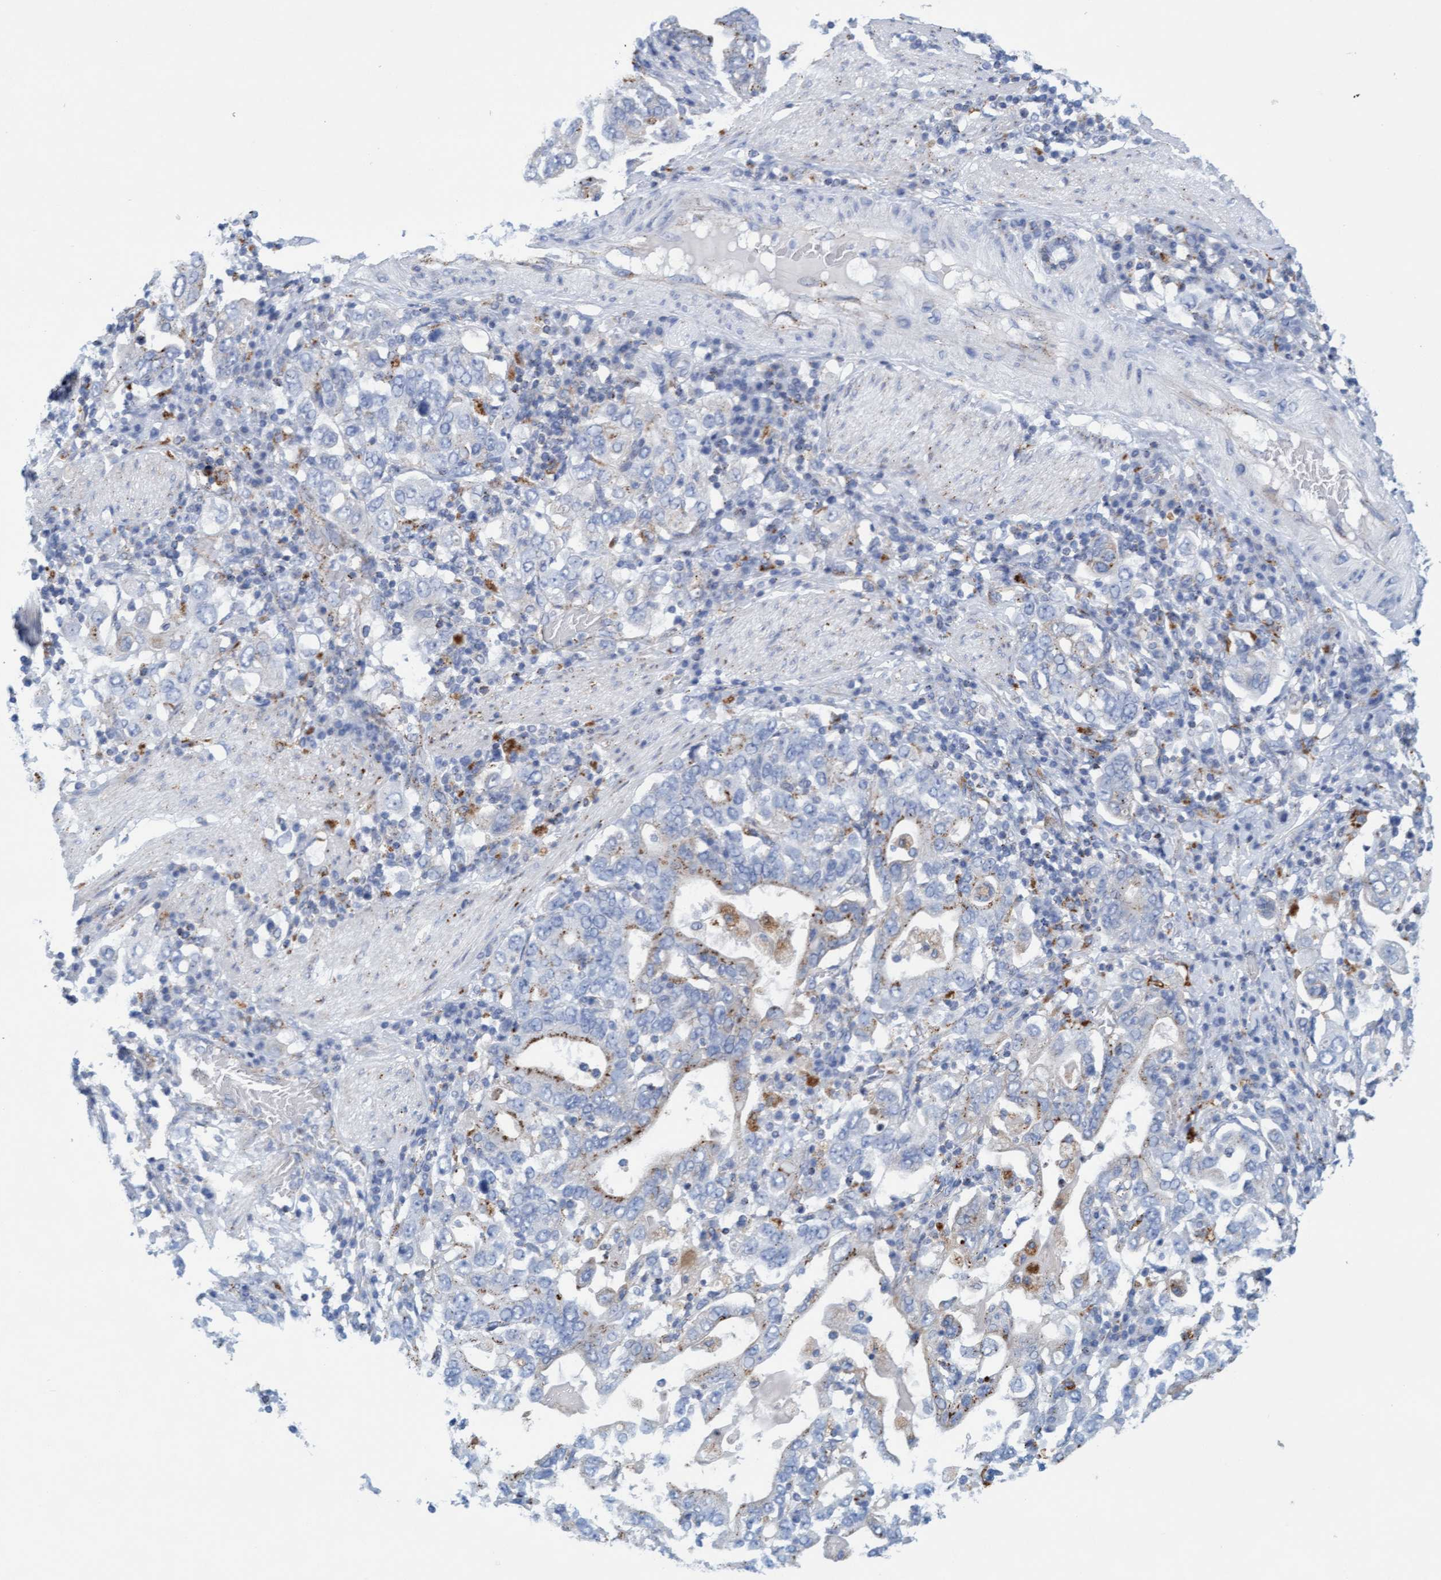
{"staining": {"intensity": "moderate", "quantity": "<25%", "location": "cytoplasmic/membranous"}, "tissue": "stomach cancer", "cell_type": "Tumor cells", "image_type": "cancer", "snomed": [{"axis": "morphology", "description": "Adenocarcinoma, NOS"}, {"axis": "topography", "description": "Stomach, upper"}], "caption": "A micrograph showing moderate cytoplasmic/membranous expression in about <25% of tumor cells in stomach cancer (adenocarcinoma), as visualized by brown immunohistochemical staining.", "gene": "SGSH", "patient": {"sex": "male", "age": 62}}